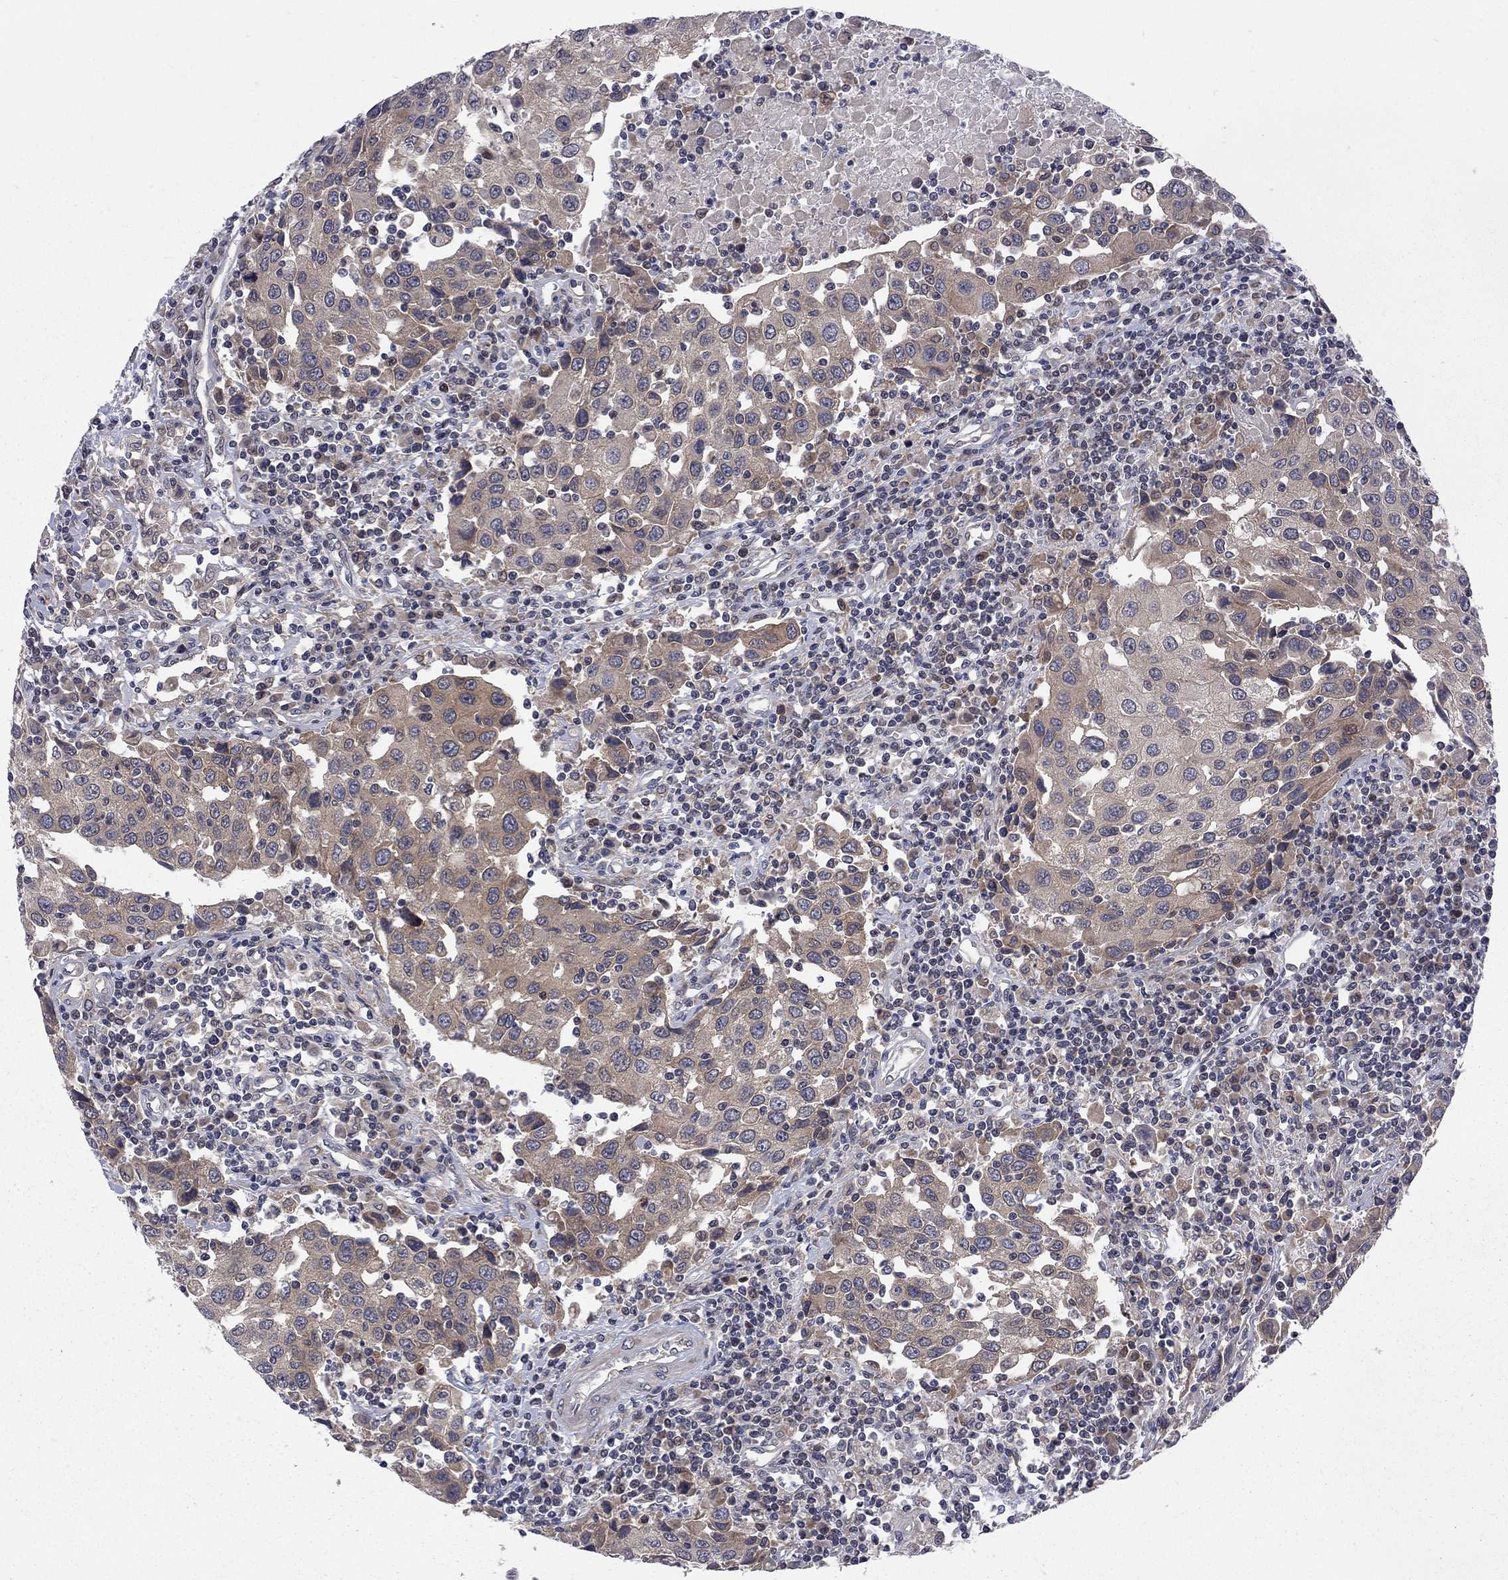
{"staining": {"intensity": "moderate", "quantity": "25%-75%", "location": "cytoplasmic/membranous"}, "tissue": "urothelial cancer", "cell_type": "Tumor cells", "image_type": "cancer", "snomed": [{"axis": "morphology", "description": "Urothelial carcinoma, High grade"}, {"axis": "topography", "description": "Urinary bladder"}], "caption": "About 25%-75% of tumor cells in human urothelial cancer show moderate cytoplasmic/membranous protein expression as visualized by brown immunohistochemical staining.", "gene": "CNOT11", "patient": {"sex": "female", "age": 85}}